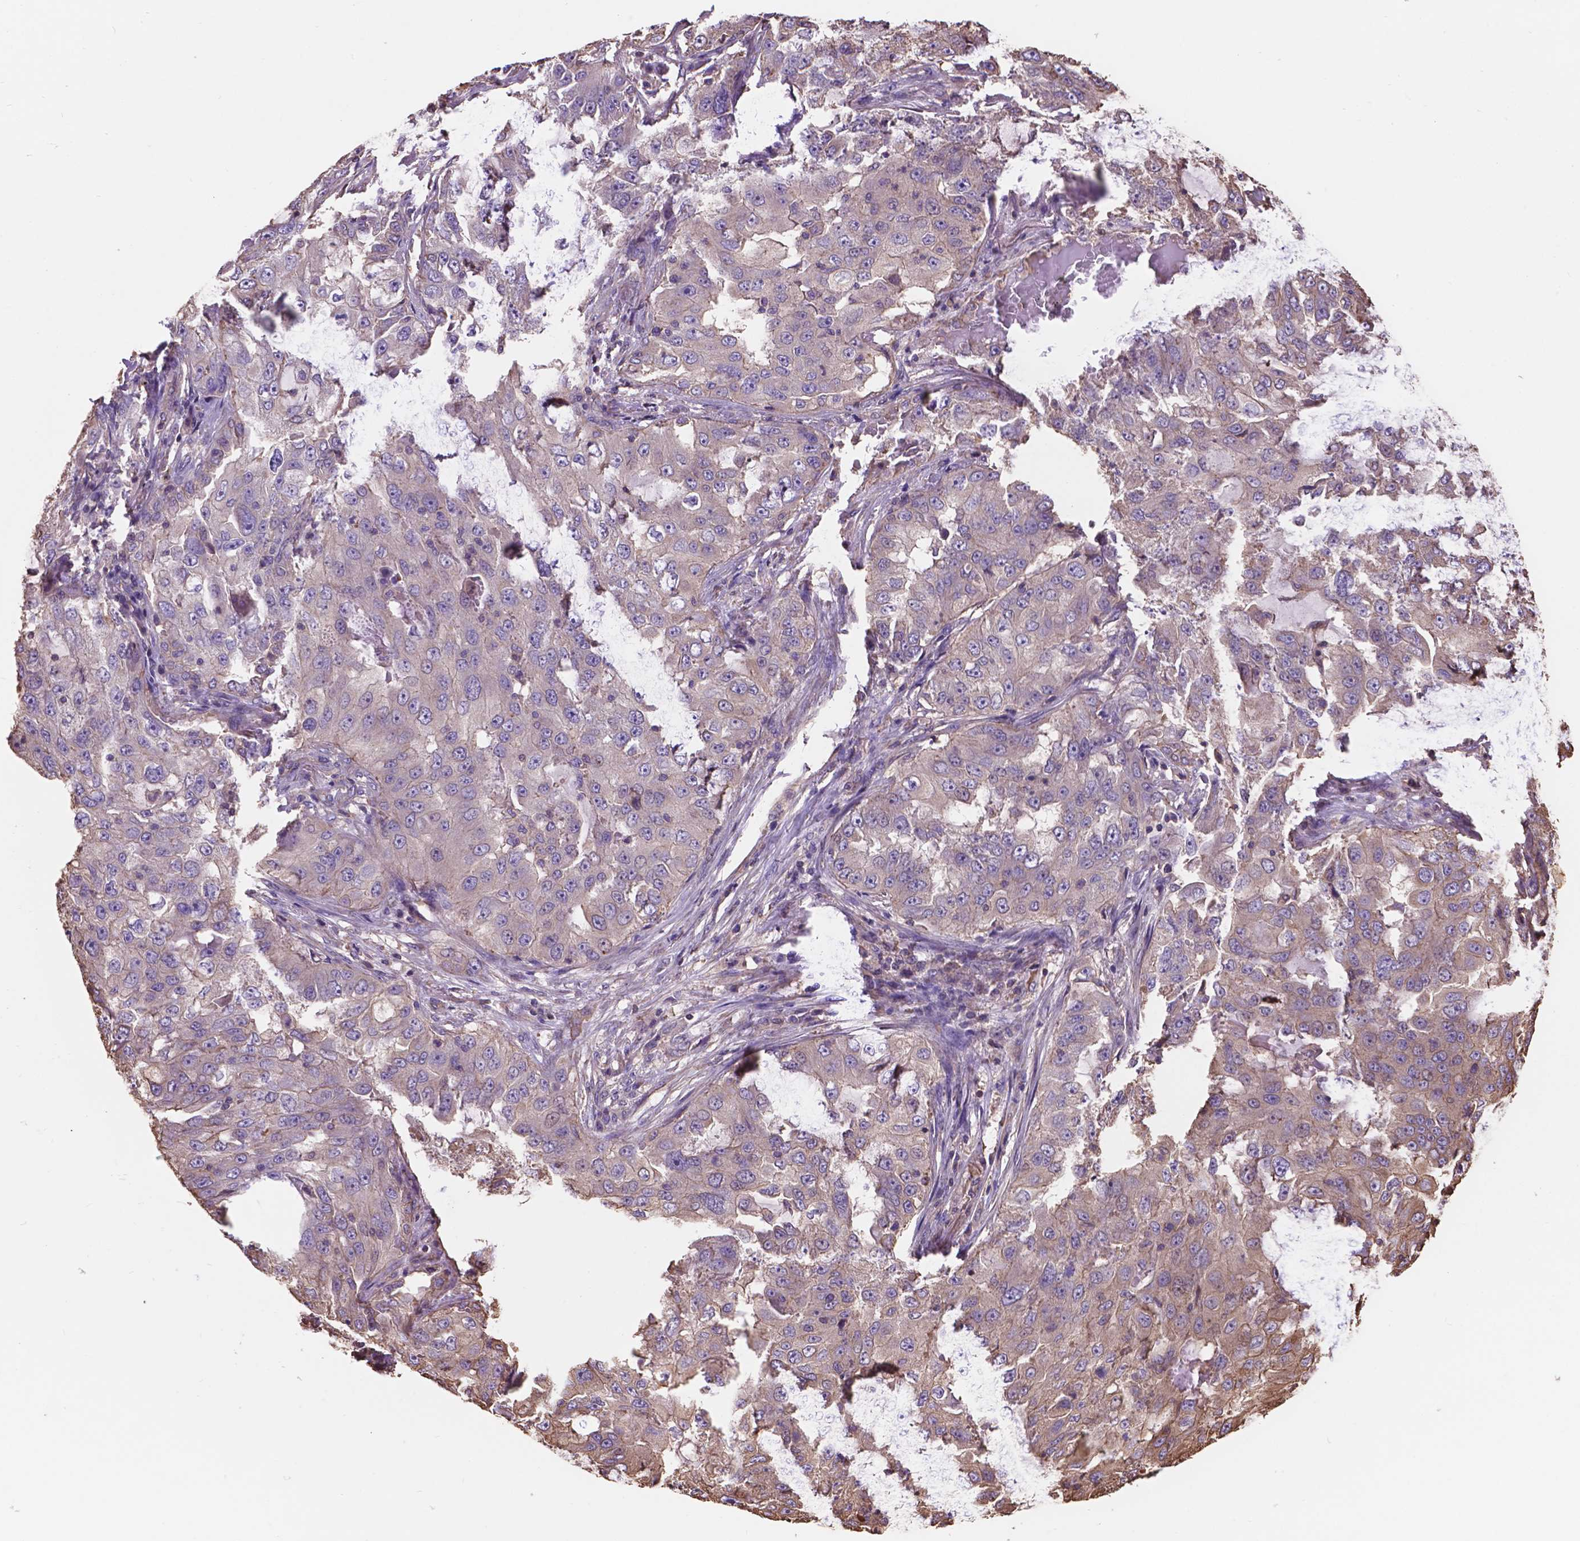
{"staining": {"intensity": "negative", "quantity": "none", "location": "none"}, "tissue": "lung cancer", "cell_type": "Tumor cells", "image_type": "cancer", "snomed": [{"axis": "morphology", "description": "Adenocarcinoma, NOS"}, {"axis": "topography", "description": "Lung"}], "caption": "This is an immunohistochemistry (IHC) photomicrograph of human lung adenocarcinoma. There is no expression in tumor cells.", "gene": "NIPA2", "patient": {"sex": "female", "age": 61}}